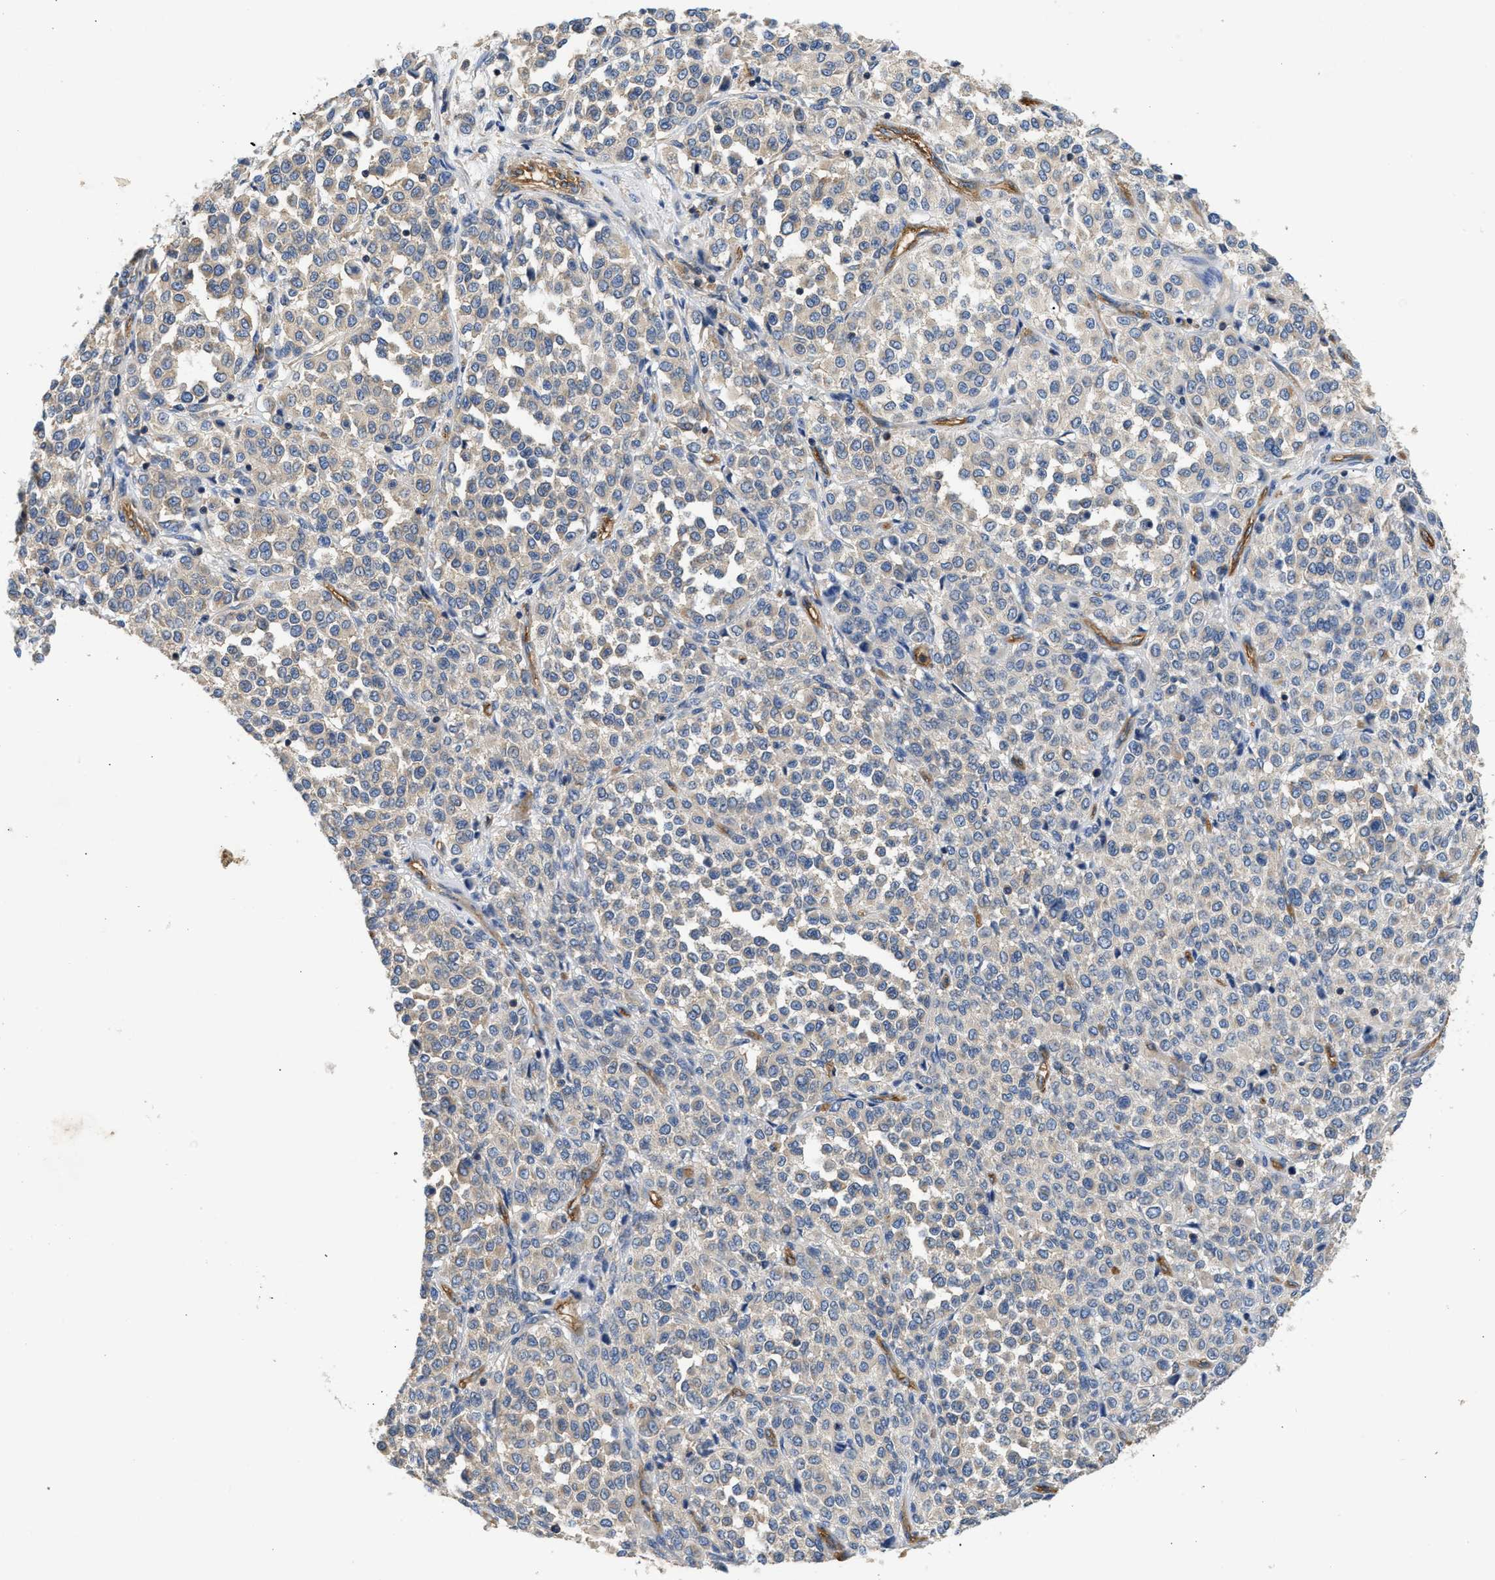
{"staining": {"intensity": "negative", "quantity": "none", "location": "none"}, "tissue": "melanoma", "cell_type": "Tumor cells", "image_type": "cancer", "snomed": [{"axis": "morphology", "description": "Malignant melanoma, Metastatic site"}, {"axis": "topography", "description": "Pancreas"}], "caption": "Immunohistochemical staining of malignant melanoma (metastatic site) shows no significant staining in tumor cells.", "gene": "SAMD9L", "patient": {"sex": "female", "age": 30}}